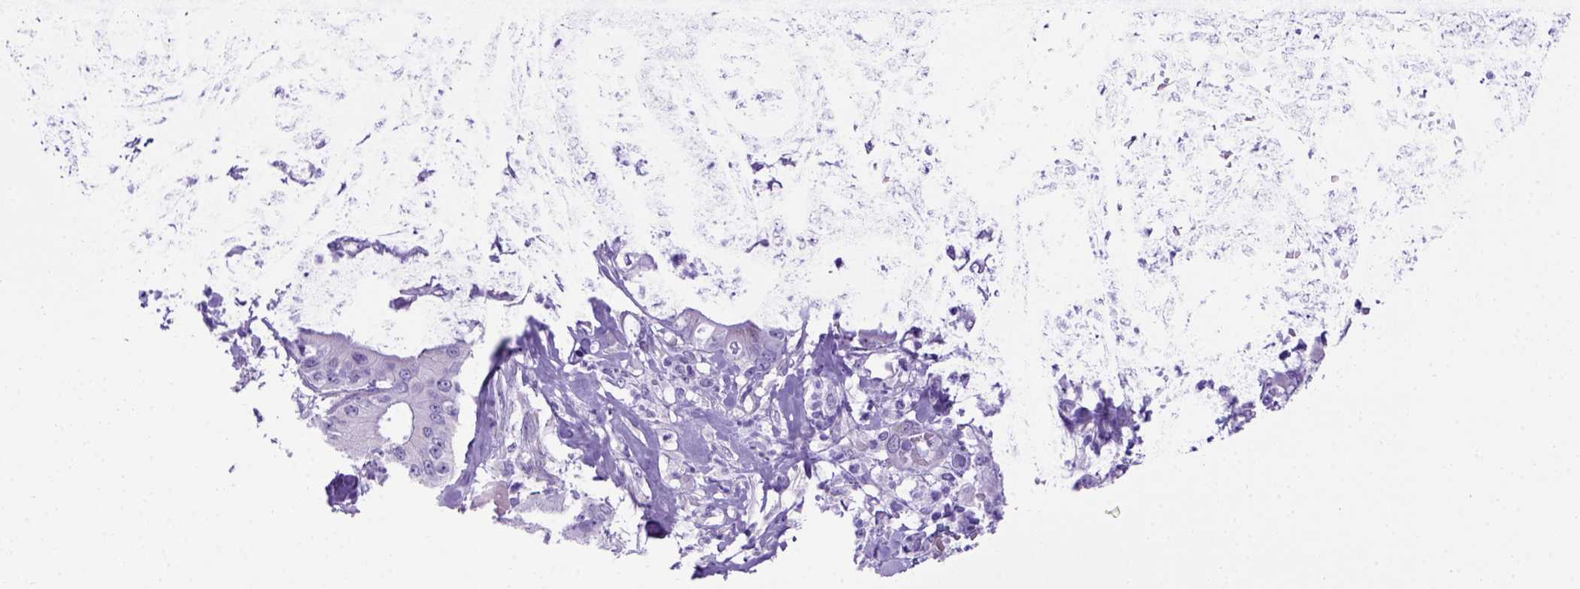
{"staining": {"intensity": "negative", "quantity": "none", "location": "none"}, "tissue": "pancreatic cancer", "cell_type": "Tumor cells", "image_type": "cancer", "snomed": [{"axis": "morphology", "description": "Adenocarcinoma, NOS"}, {"axis": "topography", "description": "Pancreas"}], "caption": "Photomicrograph shows no protein positivity in tumor cells of pancreatic adenocarcinoma tissue.", "gene": "ADAM12", "patient": {"sex": "male", "age": 71}}